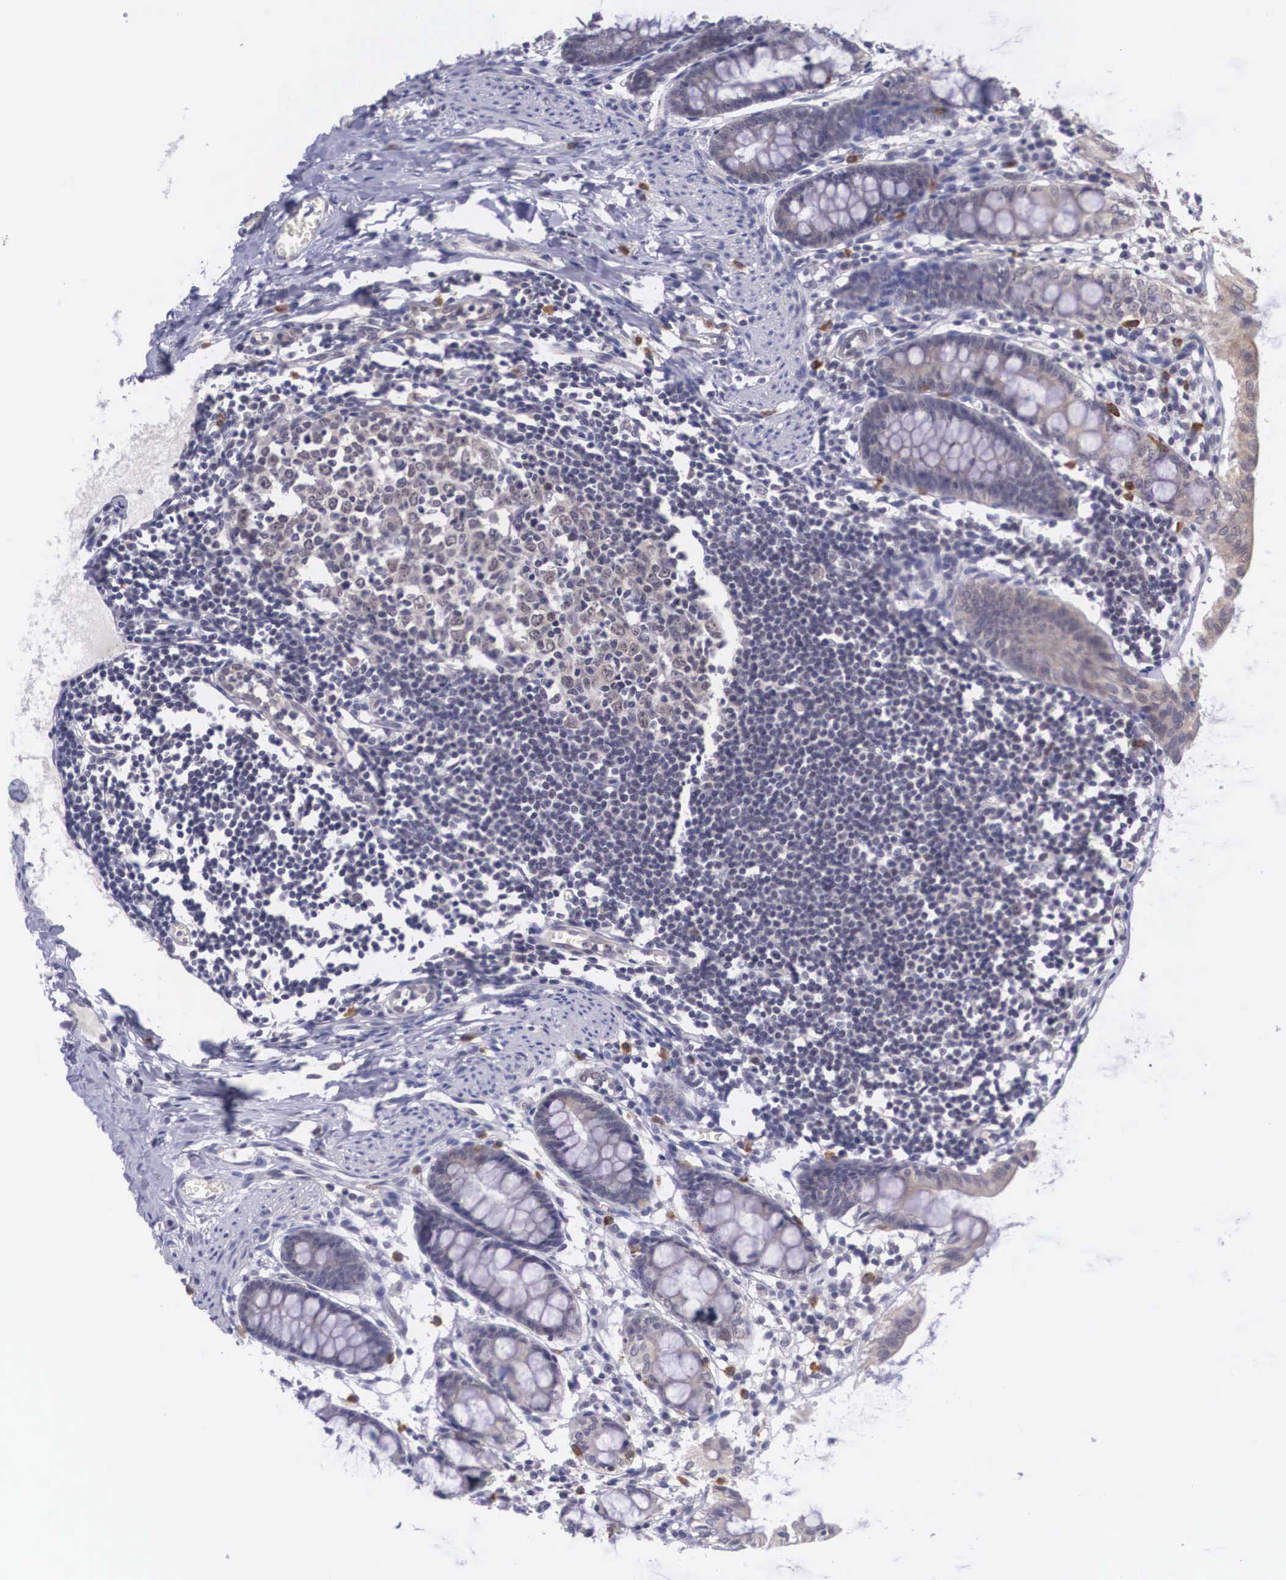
{"staining": {"intensity": "negative", "quantity": "none", "location": "none"}, "tissue": "colon", "cell_type": "Endothelial cells", "image_type": "normal", "snomed": [{"axis": "morphology", "description": "Normal tissue, NOS"}, {"axis": "topography", "description": "Colon"}], "caption": "High magnification brightfield microscopy of unremarkable colon stained with DAB (brown) and counterstained with hematoxylin (blue): endothelial cells show no significant positivity.", "gene": "NINL", "patient": {"sex": "male", "age": 1}}